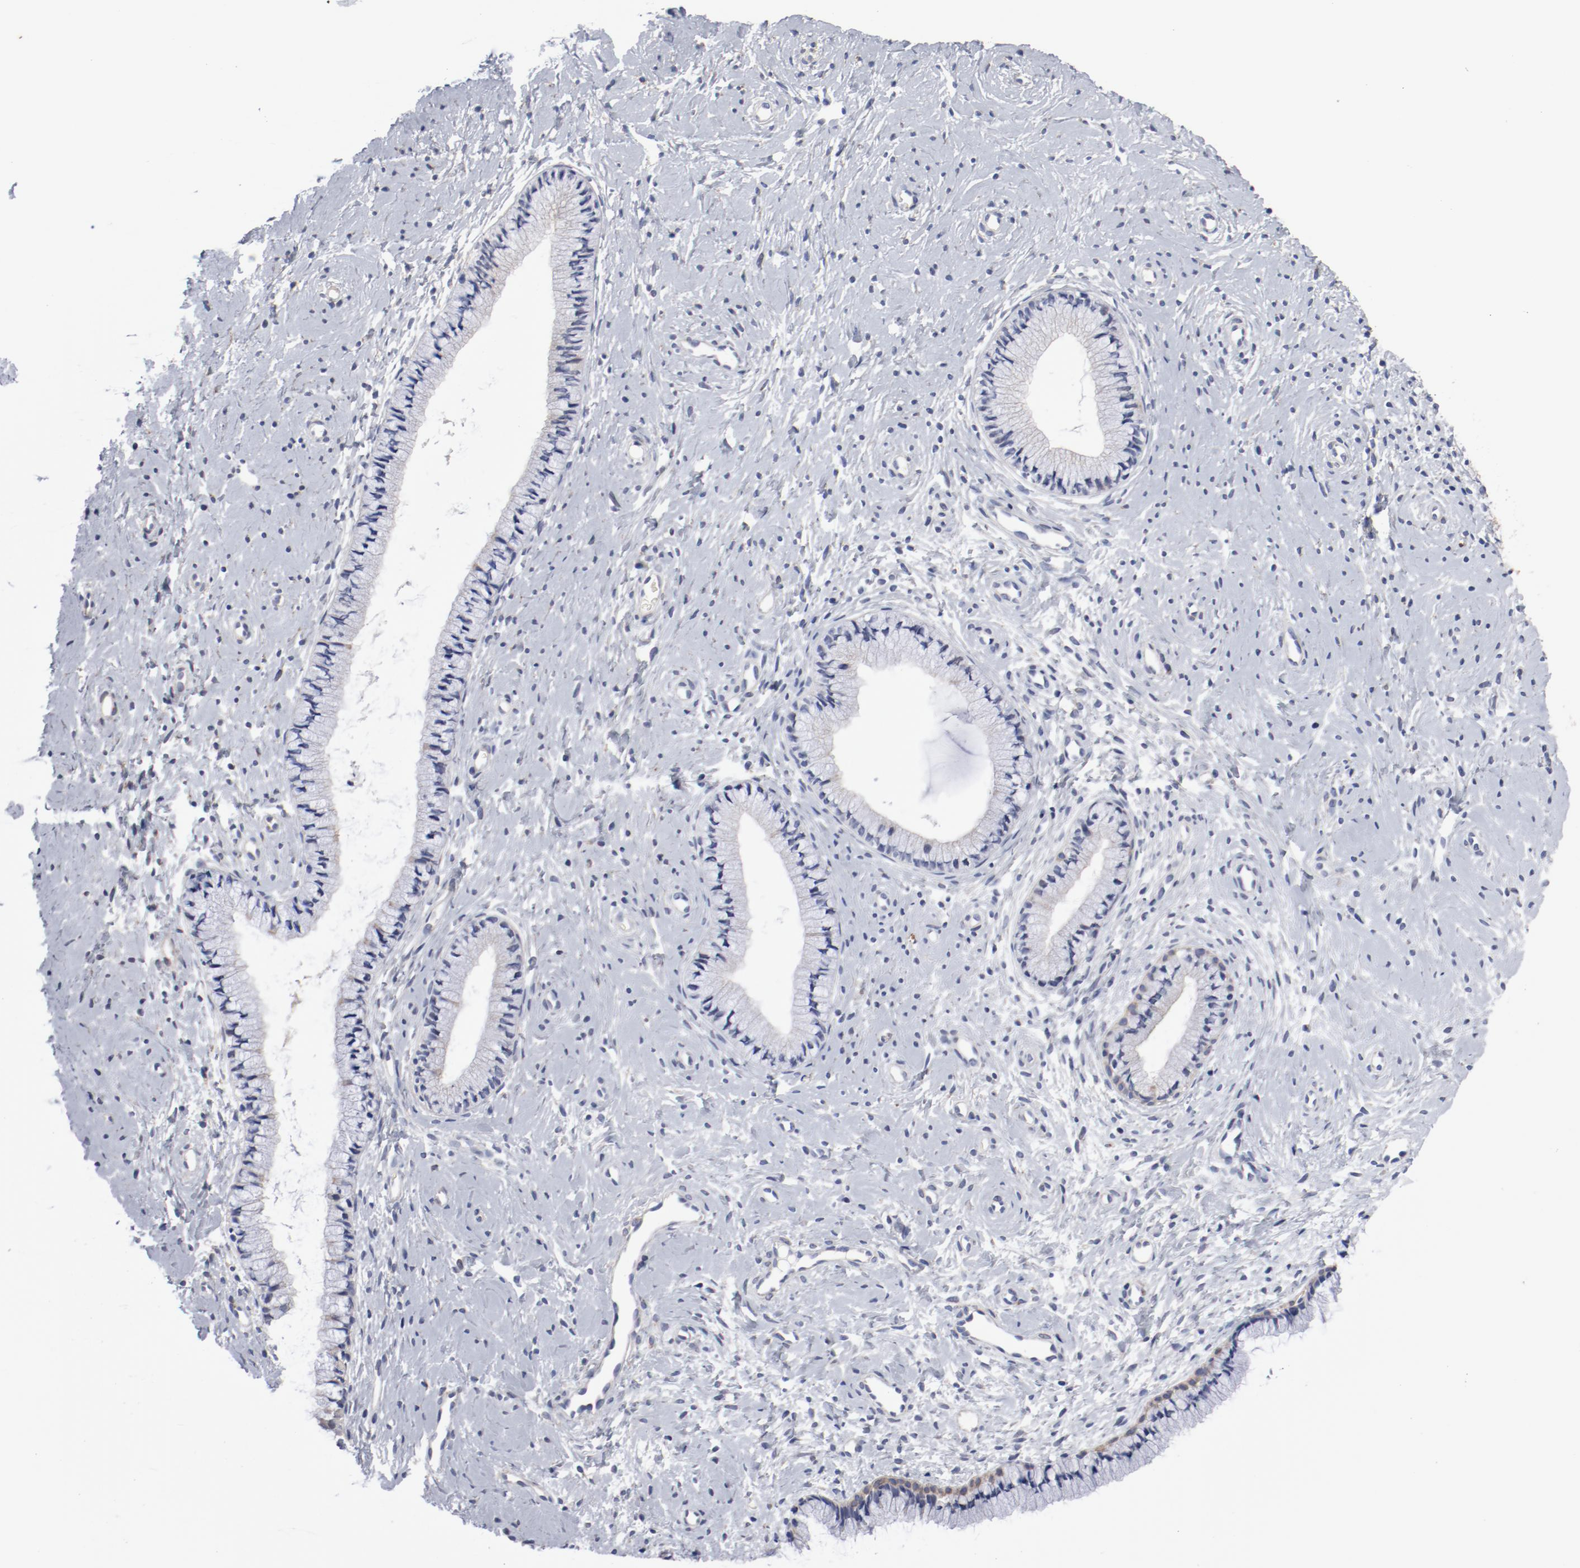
{"staining": {"intensity": "weak", "quantity": "<25%", "location": "cytoplasmic/membranous"}, "tissue": "cervix", "cell_type": "Glandular cells", "image_type": "normal", "snomed": [{"axis": "morphology", "description": "Normal tissue, NOS"}, {"axis": "topography", "description": "Cervix"}], "caption": "Cervix stained for a protein using IHC shows no positivity glandular cells.", "gene": "GPR143", "patient": {"sex": "female", "age": 46}}